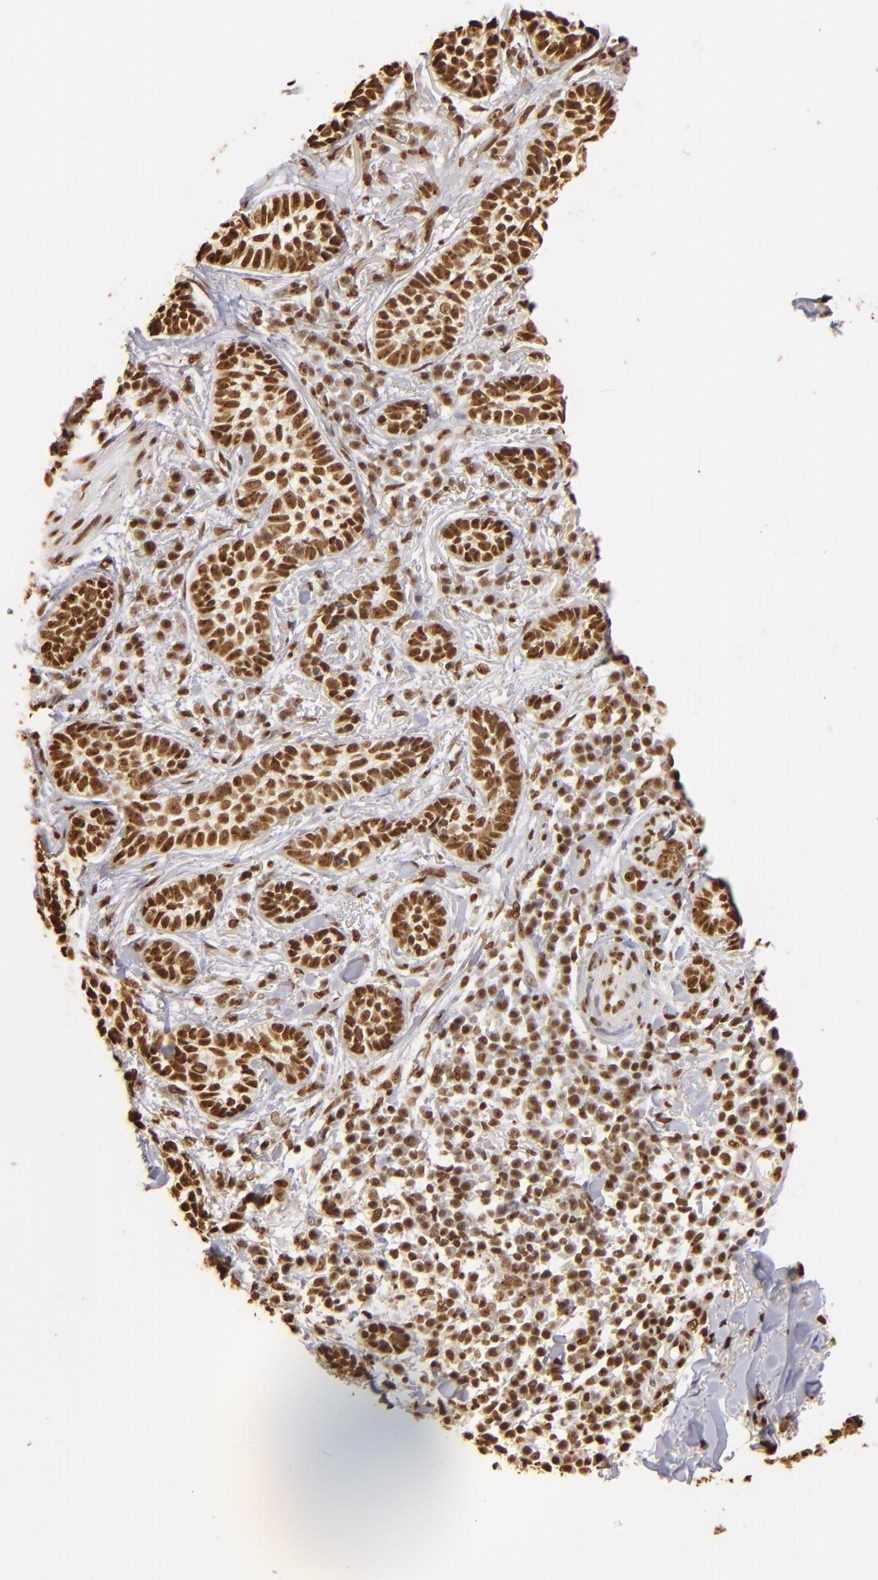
{"staining": {"intensity": "strong", "quantity": ">75%", "location": "nuclear"}, "tissue": "skin cancer", "cell_type": "Tumor cells", "image_type": "cancer", "snomed": [{"axis": "morphology", "description": "Basal cell carcinoma"}, {"axis": "topography", "description": "Skin"}], "caption": "The immunohistochemical stain shows strong nuclear staining in tumor cells of basal cell carcinoma (skin) tissue.", "gene": "ILF3", "patient": {"sex": "female", "age": 89}}